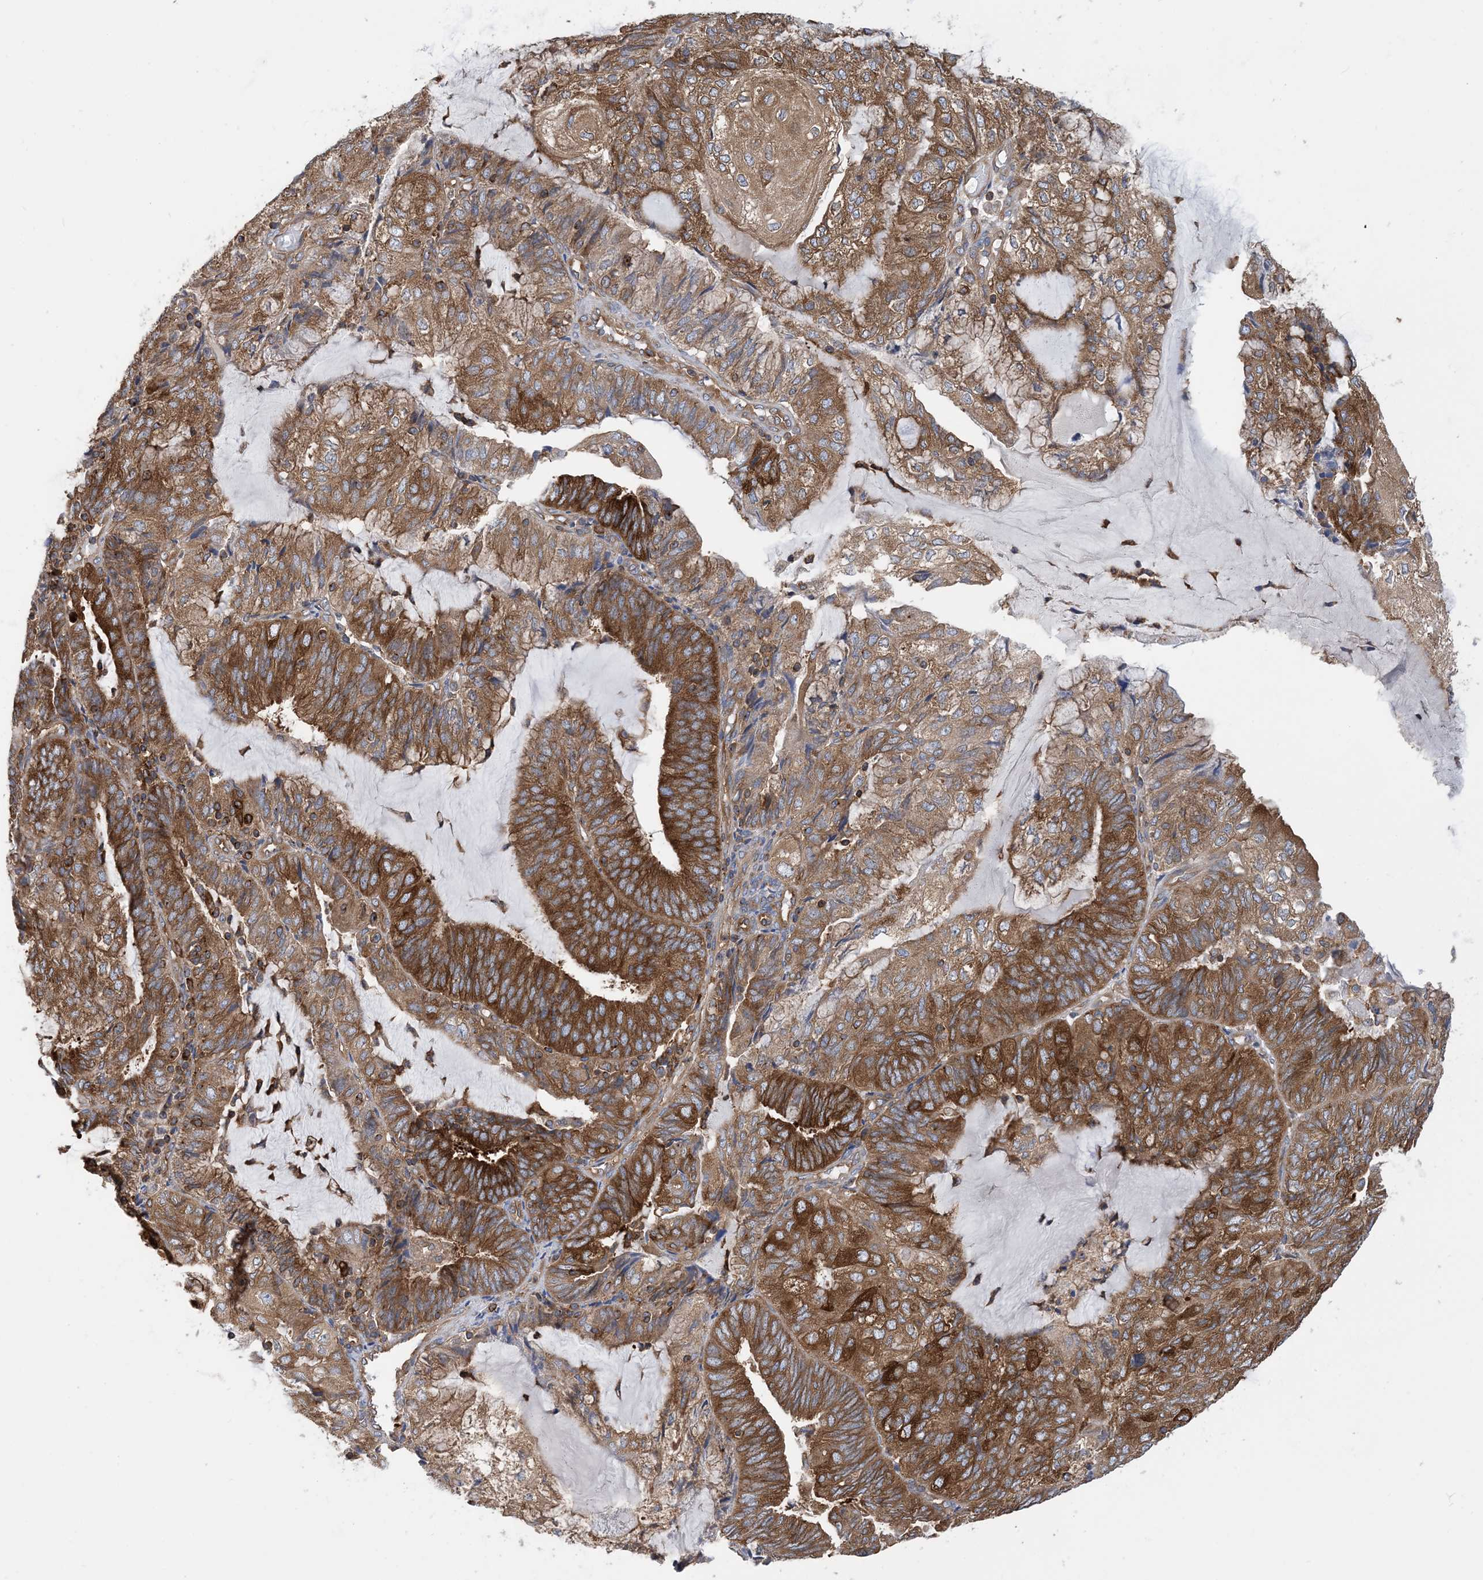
{"staining": {"intensity": "strong", "quantity": ">75%", "location": "cytoplasmic/membranous"}, "tissue": "endometrial cancer", "cell_type": "Tumor cells", "image_type": "cancer", "snomed": [{"axis": "morphology", "description": "Adenocarcinoma, NOS"}, {"axis": "topography", "description": "Endometrium"}], "caption": "A high amount of strong cytoplasmic/membranous expression is identified in about >75% of tumor cells in endometrial cancer tissue.", "gene": "DYNC1LI1", "patient": {"sex": "female", "age": 81}}